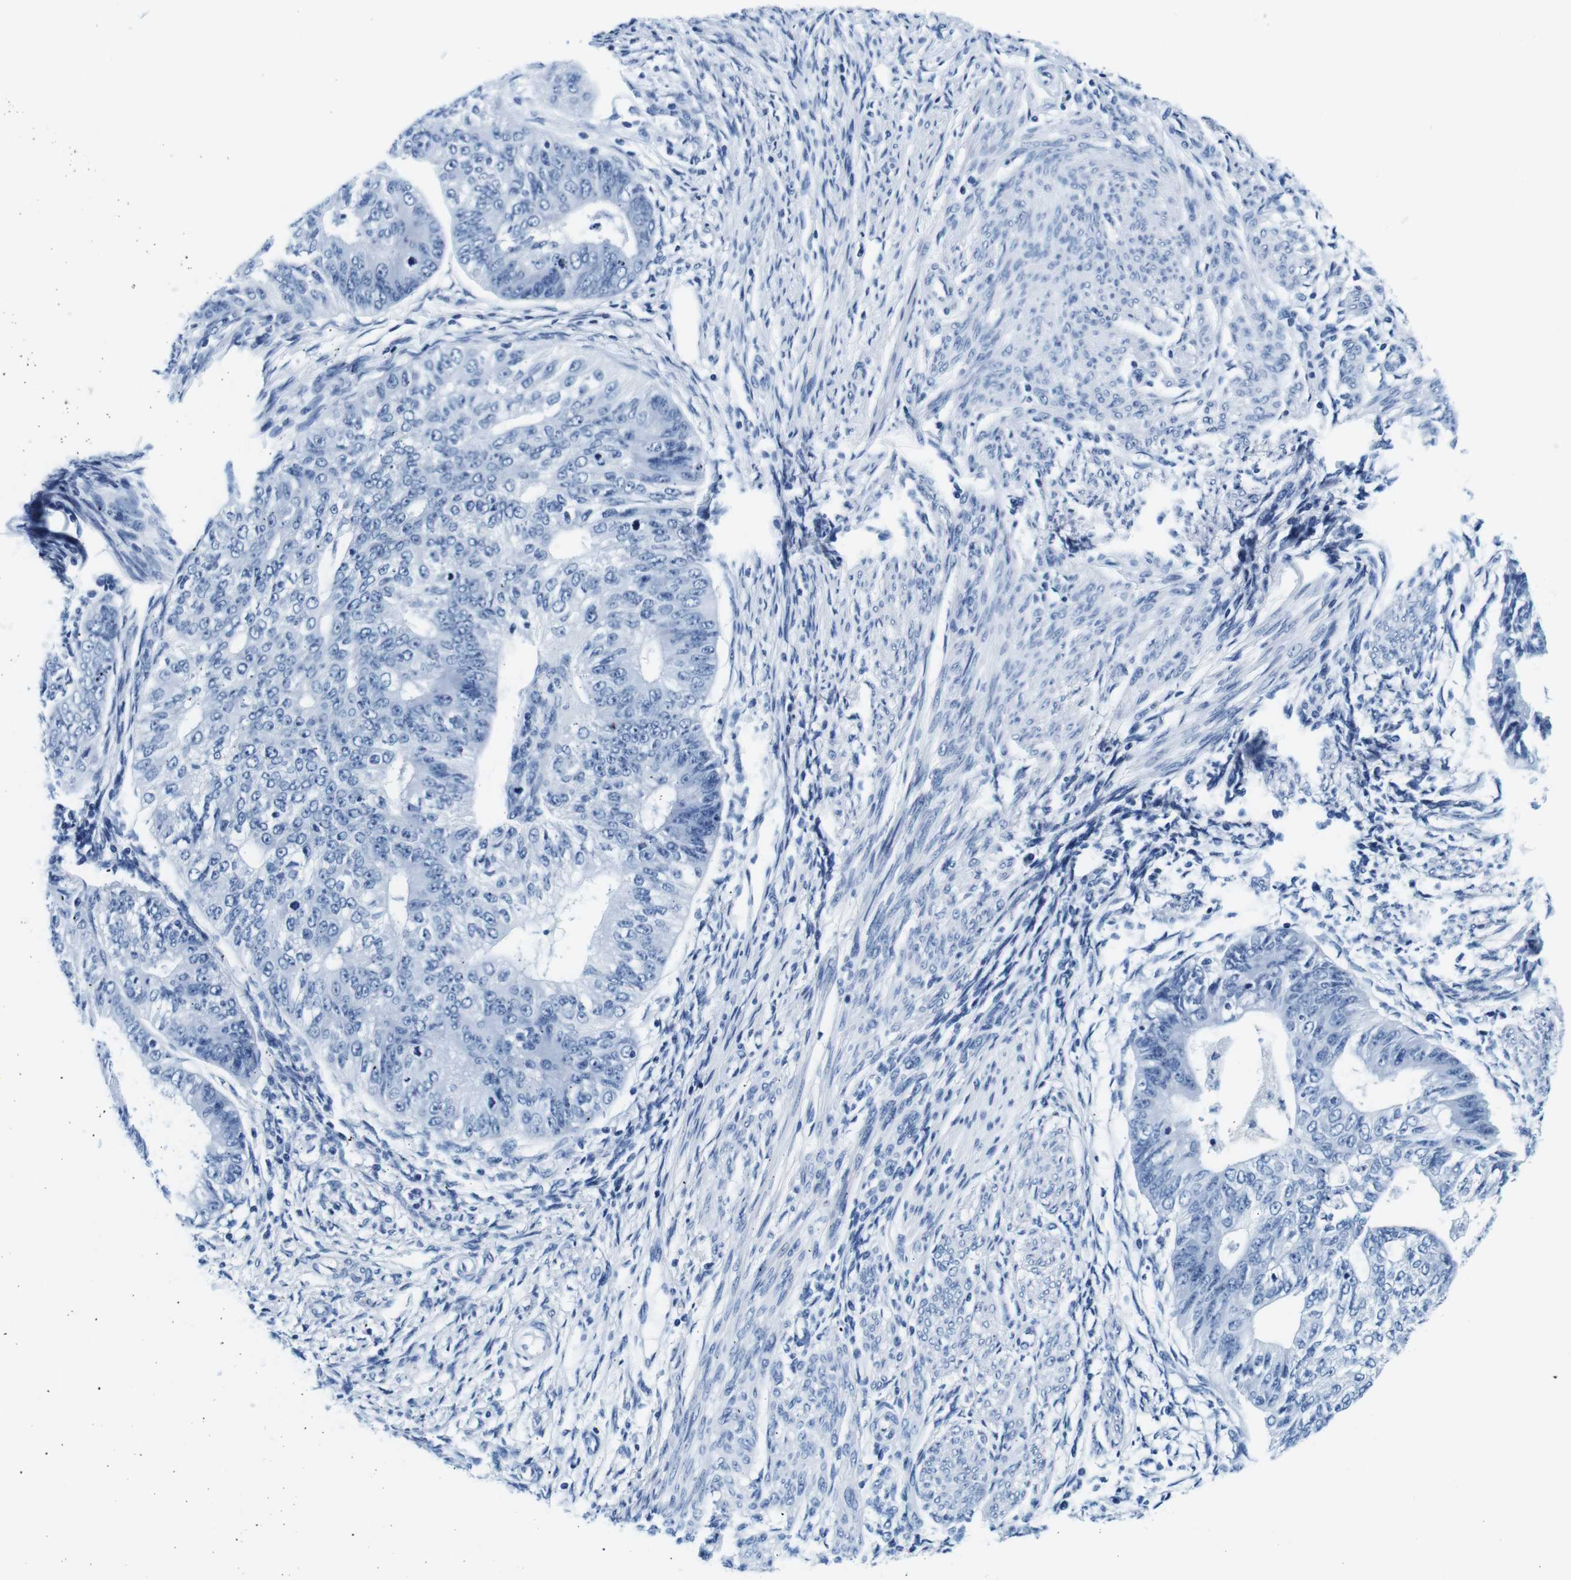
{"staining": {"intensity": "negative", "quantity": "none", "location": "none"}, "tissue": "endometrial cancer", "cell_type": "Tumor cells", "image_type": "cancer", "snomed": [{"axis": "morphology", "description": "Adenocarcinoma, NOS"}, {"axis": "topography", "description": "Endometrium"}], "caption": "DAB immunohistochemical staining of human endometrial cancer (adenocarcinoma) exhibits no significant positivity in tumor cells.", "gene": "ELANE", "patient": {"sex": "female", "age": 32}}